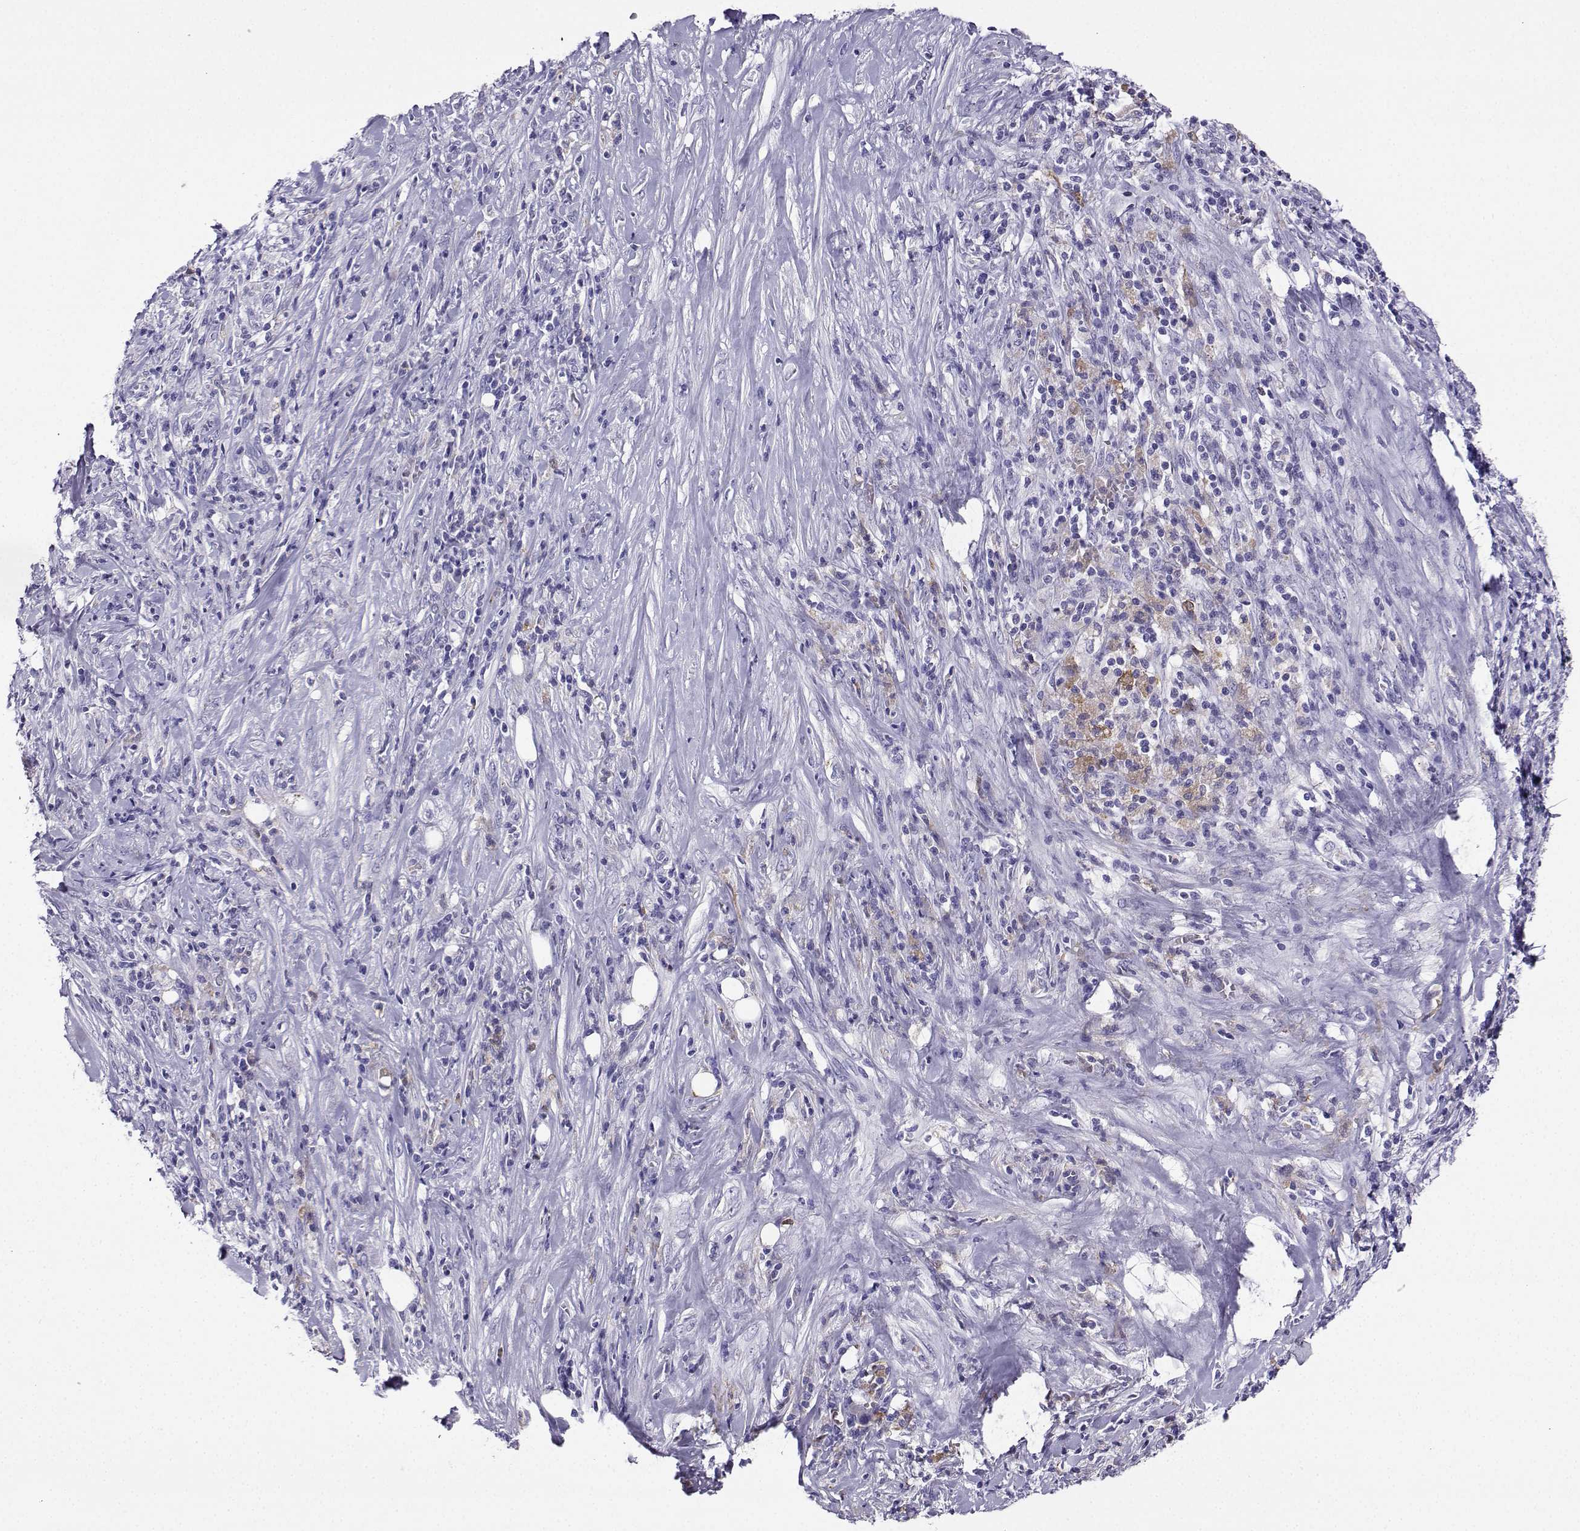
{"staining": {"intensity": "negative", "quantity": "none", "location": "none"}, "tissue": "pancreatic cancer", "cell_type": "Tumor cells", "image_type": "cancer", "snomed": [{"axis": "morphology", "description": "Adenocarcinoma, NOS"}, {"axis": "topography", "description": "Pancreas"}], "caption": "The photomicrograph reveals no staining of tumor cells in pancreatic adenocarcinoma.", "gene": "LINGO1", "patient": {"sex": "male", "age": 57}}